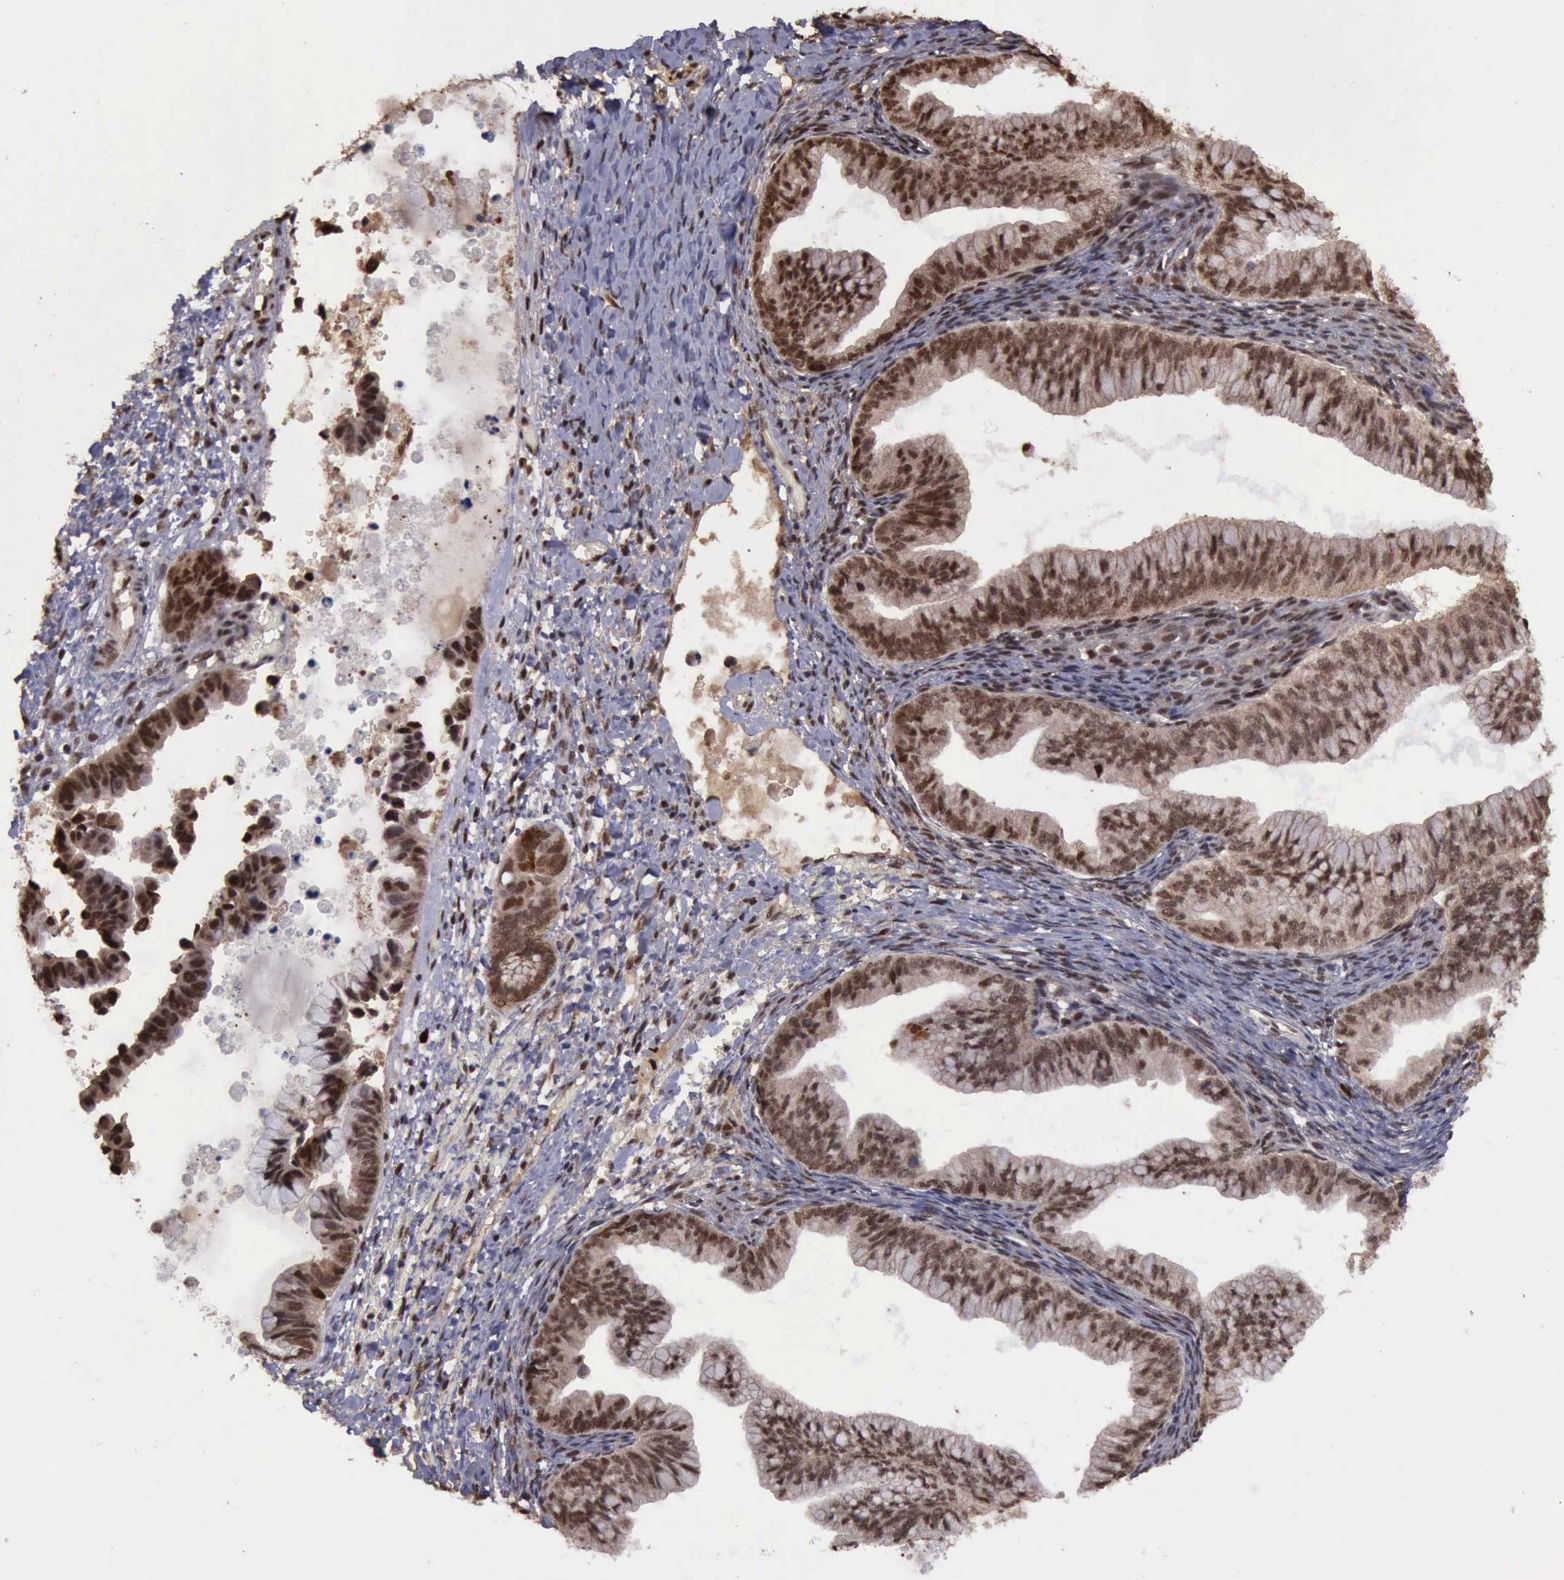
{"staining": {"intensity": "strong", "quantity": ">75%", "location": "cytoplasmic/membranous,nuclear"}, "tissue": "ovarian cancer", "cell_type": "Tumor cells", "image_type": "cancer", "snomed": [{"axis": "morphology", "description": "Cystadenocarcinoma, mucinous, NOS"}, {"axis": "topography", "description": "Ovary"}], "caption": "A brown stain shows strong cytoplasmic/membranous and nuclear staining of a protein in ovarian cancer (mucinous cystadenocarcinoma) tumor cells. The protein of interest is shown in brown color, while the nuclei are stained blue.", "gene": "TRMT2A", "patient": {"sex": "female", "age": 36}}